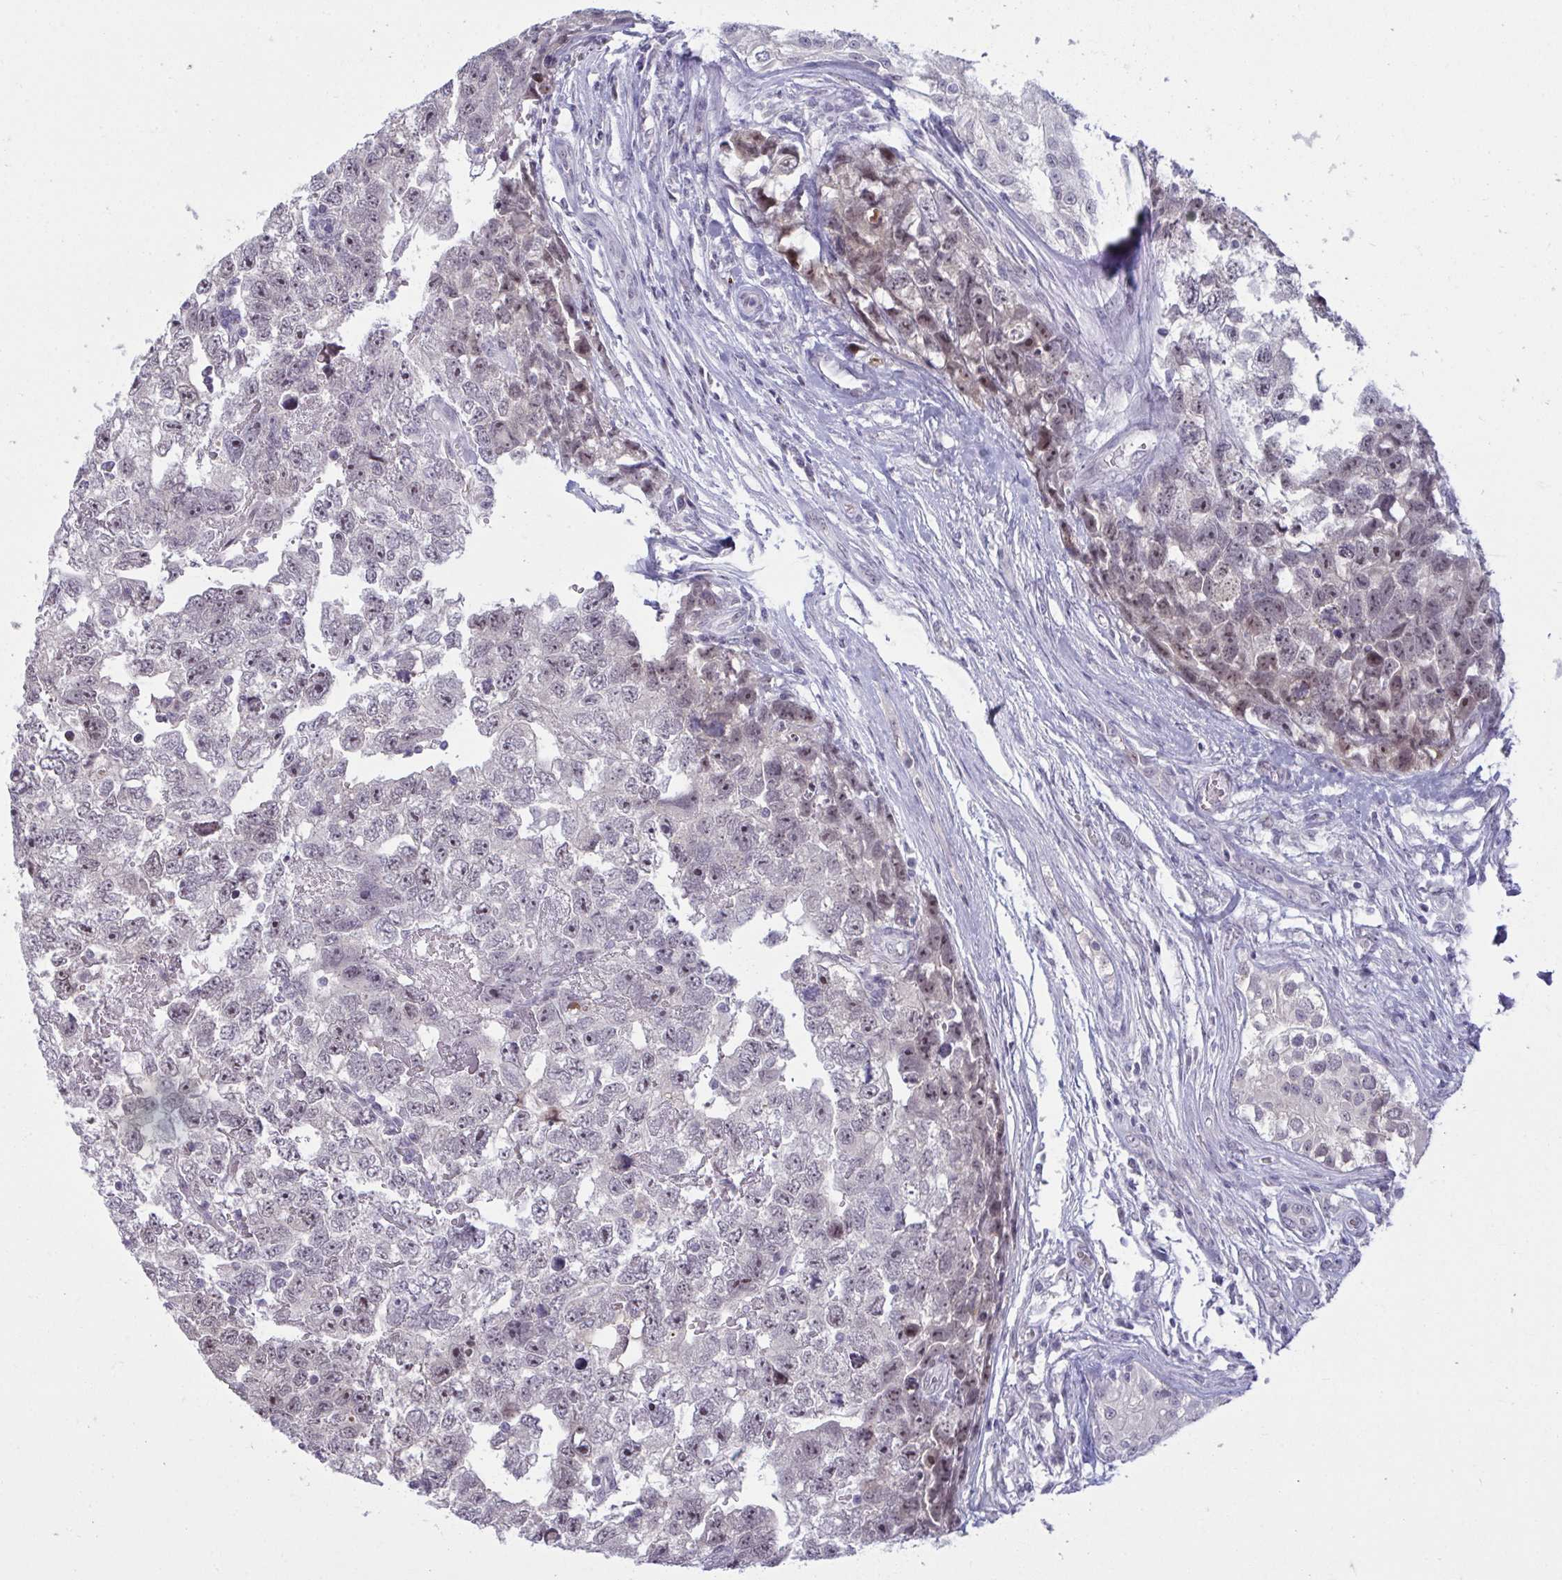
{"staining": {"intensity": "moderate", "quantity": "<25%", "location": "nuclear"}, "tissue": "testis cancer", "cell_type": "Tumor cells", "image_type": "cancer", "snomed": [{"axis": "morphology", "description": "Carcinoma, Embryonal, NOS"}, {"axis": "topography", "description": "Testis"}], "caption": "High-magnification brightfield microscopy of testis cancer stained with DAB (3,3'-diaminobenzidine) (brown) and counterstained with hematoxylin (blue). tumor cells exhibit moderate nuclear expression is present in approximately<25% of cells.", "gene": "RNASEH1", "patient": {"sex": "male", "age": 22}}